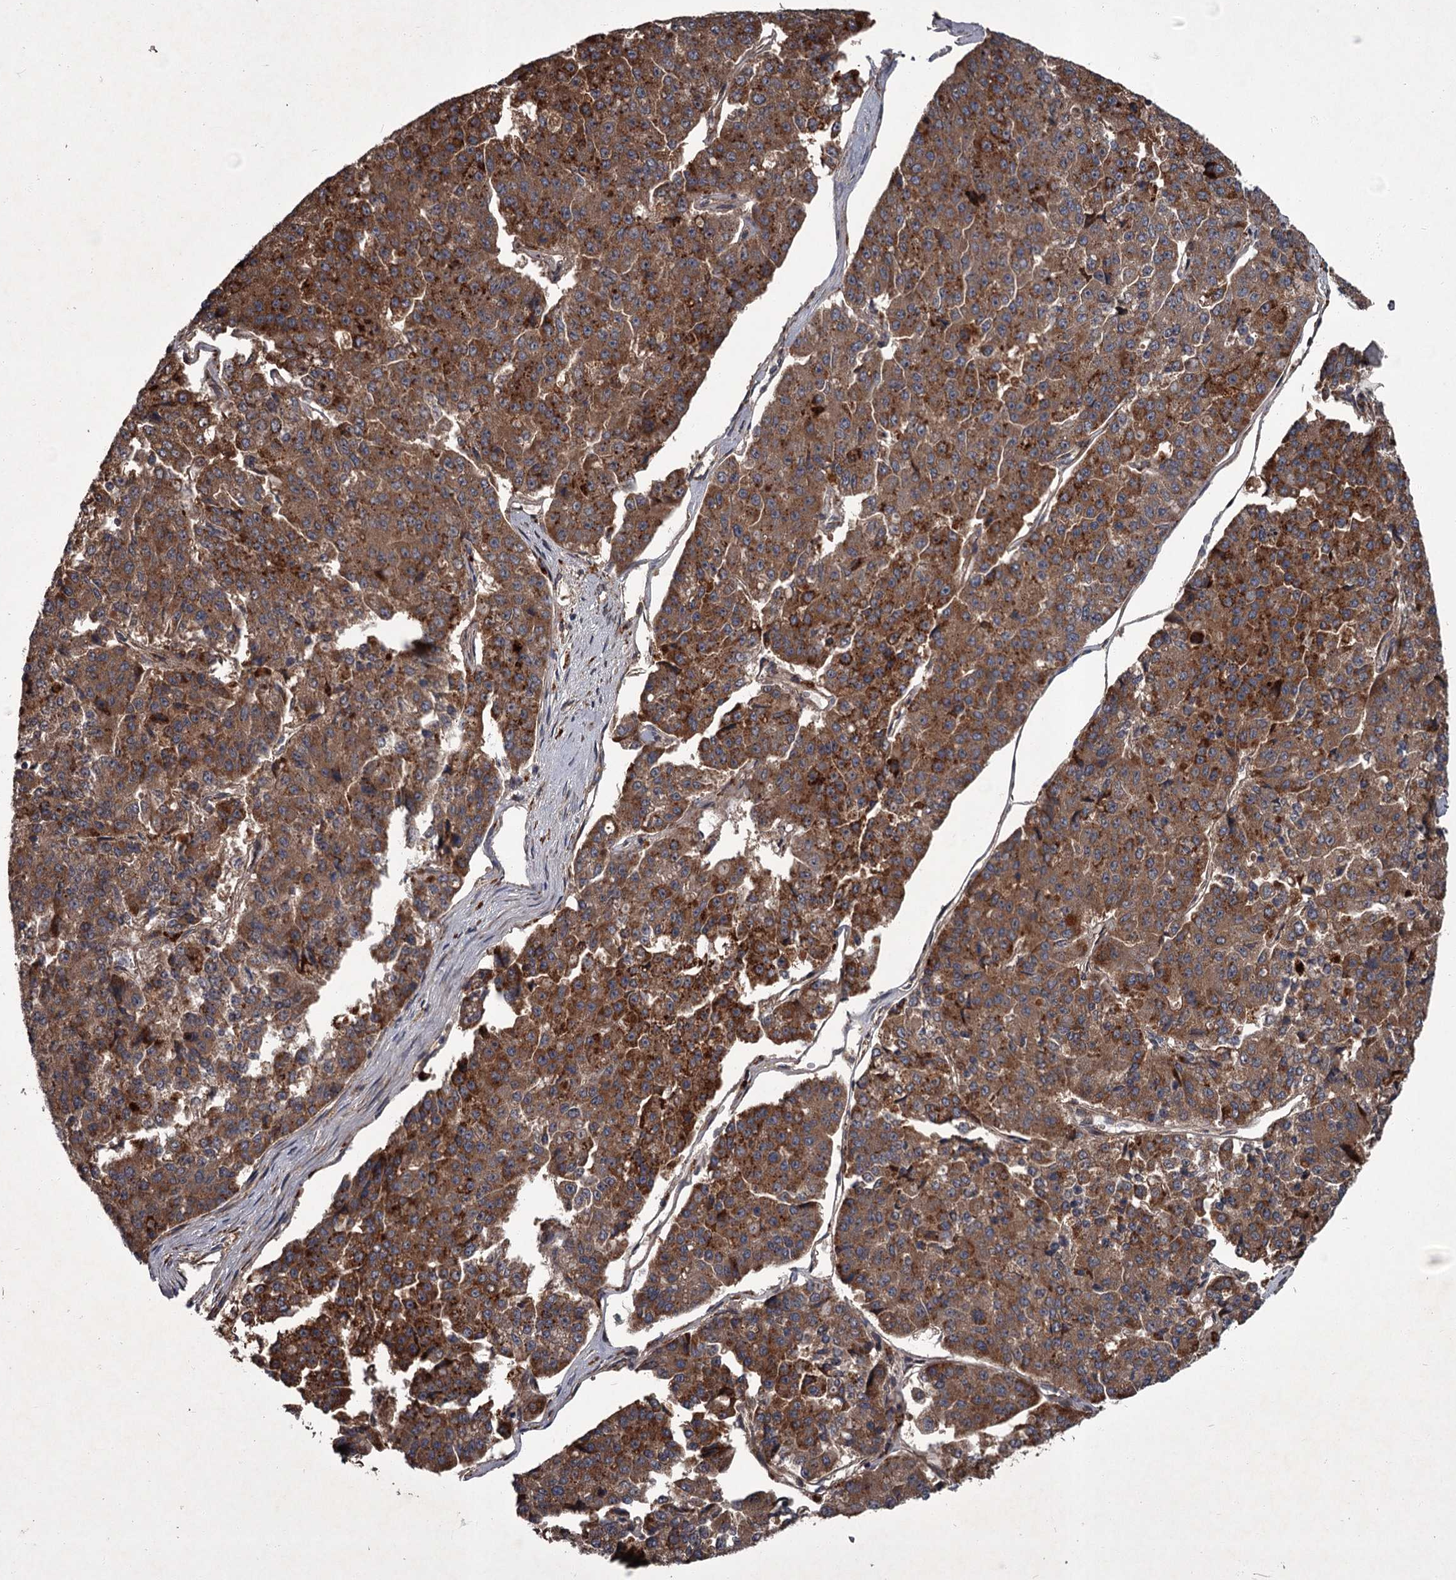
{"staining": {"intensity": "strong", "quantity": ">75%", "location": "cytoplasmic/membranous"}, "tissue": "pancreatic cancer", "cell_type": "Tumor cells", "image_type": "cancer", "snomed": [{"axis": "morphology", "description": "Adenocarcinoma, NOS"}, {"axis": "topography", "description": "Pancreas"}], "caption": "Approximately >75% of tumor cells in pancreatic cancer demonstrate strong cytoplasmic/membranous protein staining as visualized by brown immunohistochemical staining.", "gene": "UNC93B1", "patient": {"sex": "male", "age": 50}}